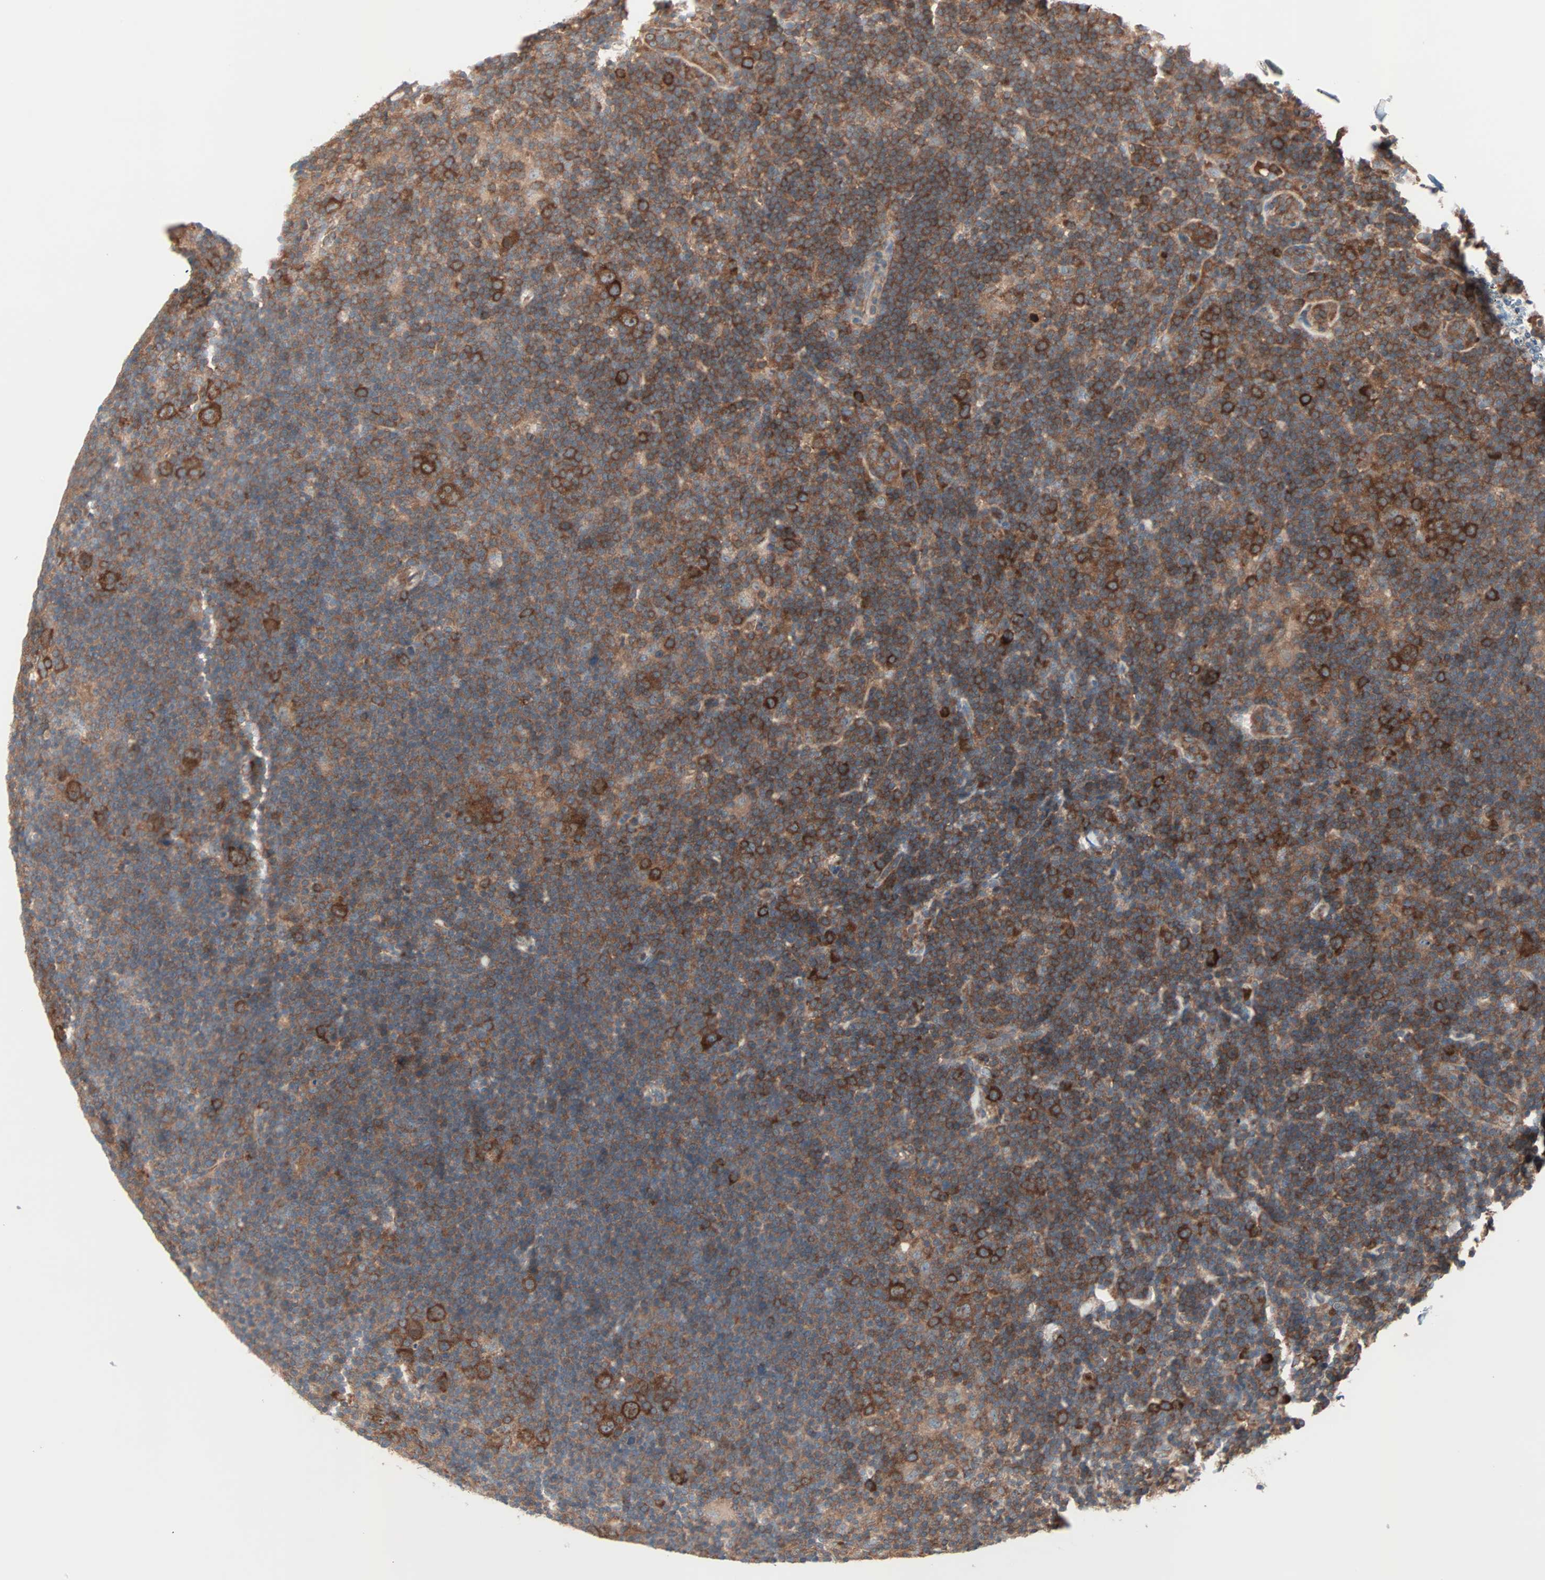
{"staining": {"intensity": "strong", "quantity": ">75%", "location": "cytoplasmic/membranous"}, "tissue": "lymphoma", "cell_type": "Tumor cells", "image_type": "cancer", "snomed": [{"axis": "morphology", "description": "Hodgkin's disease, NOS"}, {"axis": "topography", "description": "Lymph node"}], "caption": "A brown stain labels strong cytoplasmic/membranous positivity of a protein in human lymphoma tumor cells. The protein is shown in brown color, while the nuclei are stained blue.", "gene": "CAD", "patient": {"sex": "female", "age": 57}}